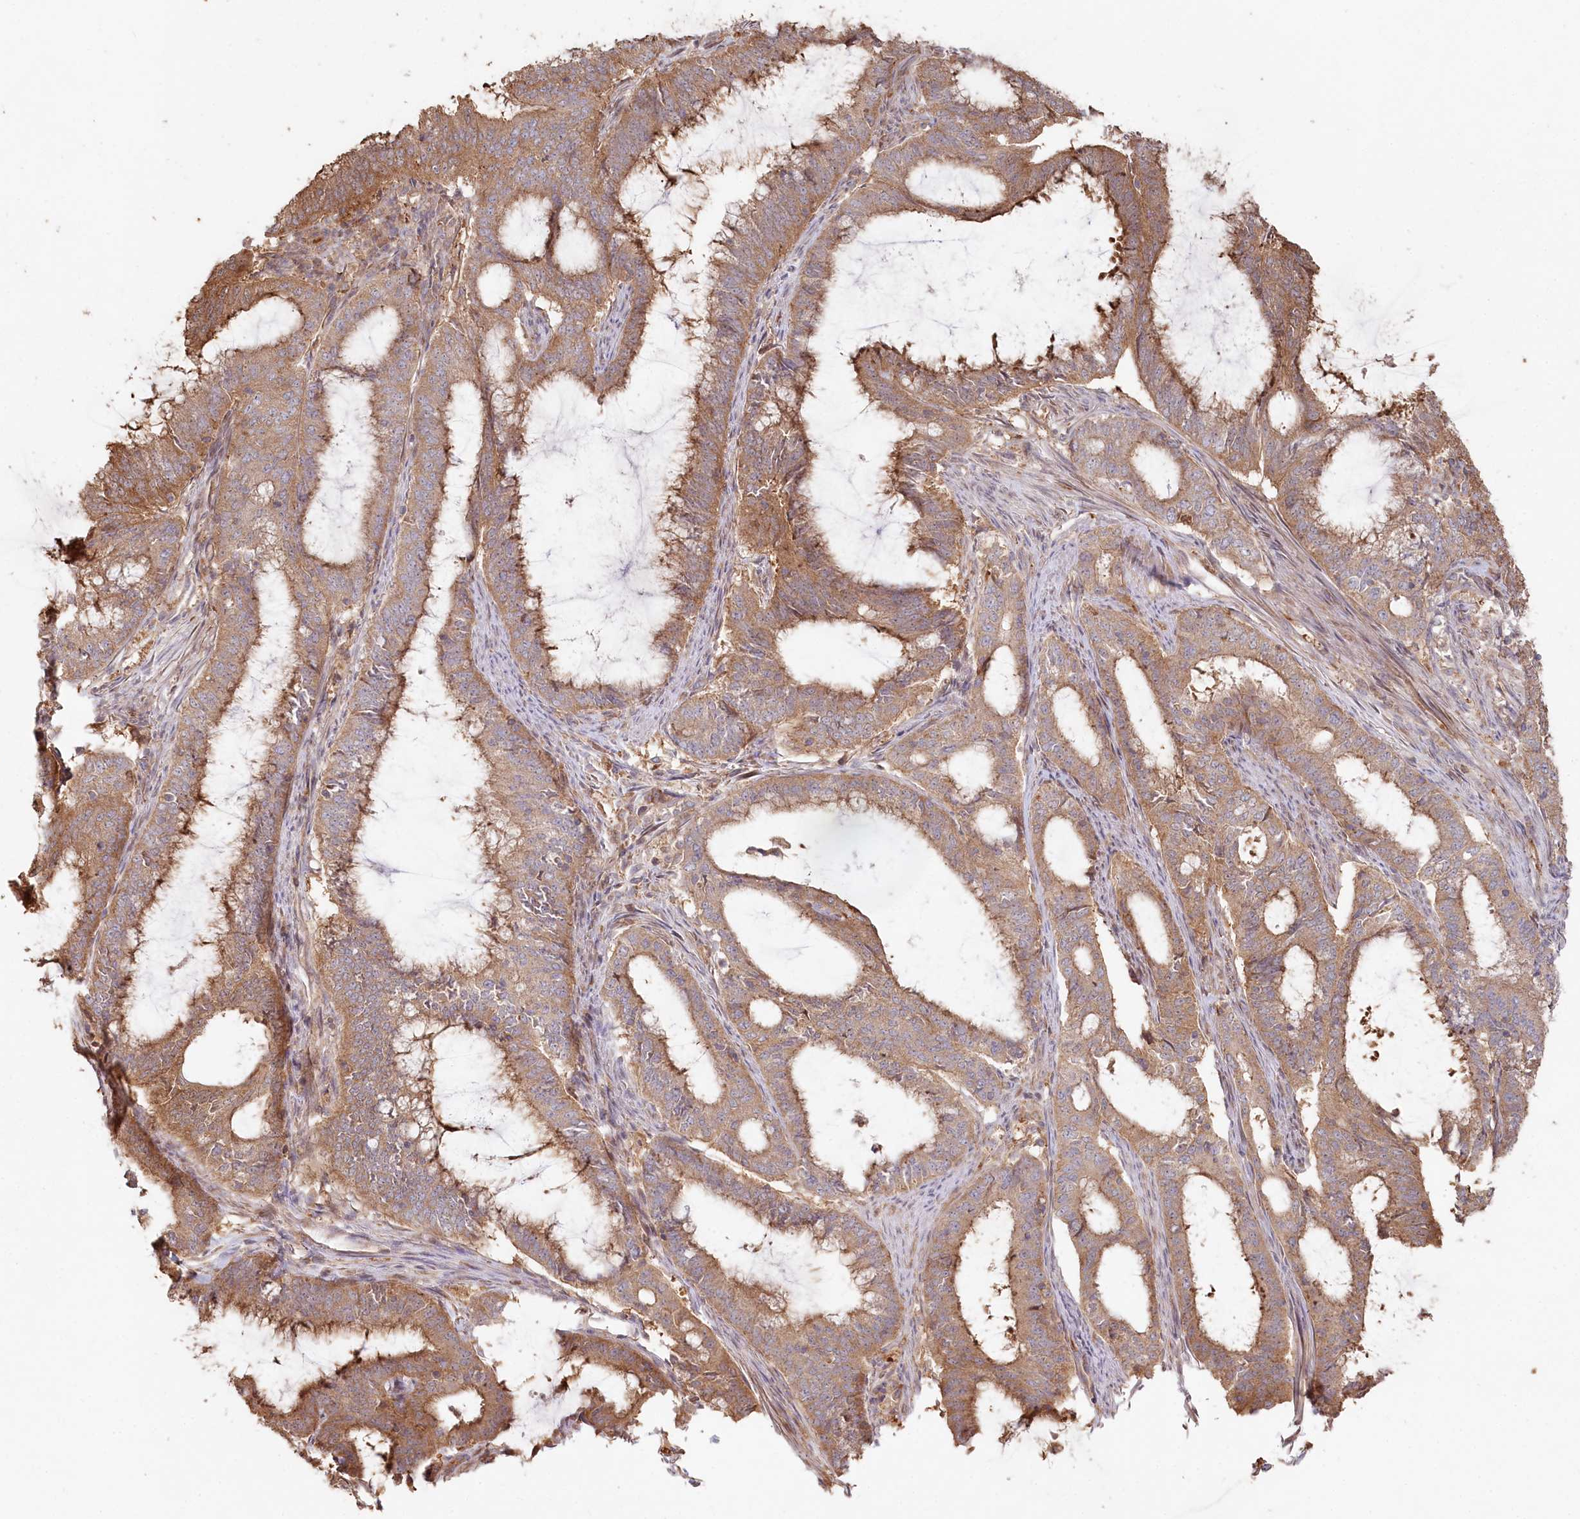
{"staining": {"intensity": "moderate", "quantity": ">75%", "location": "cytoplasmic/membranous"}, "tissue": "endometrial cancer", "cell_type": "Tumor cells", "image_type": "cancer", "snomed": [{"axis": "morphology", "description": "Adenocarcinoma, NOS"}, {"axis": "topography", "description": "Endometrium"}], "caption": "Immunohistochemical staining of endometrial adenocarcinoma reveals medium levels of moderate cytoplasmic/membranous protein staining in approximately >75% of tumor cells.", "gene": "HAL", "patient": {"sex": "female", "age": 51}}